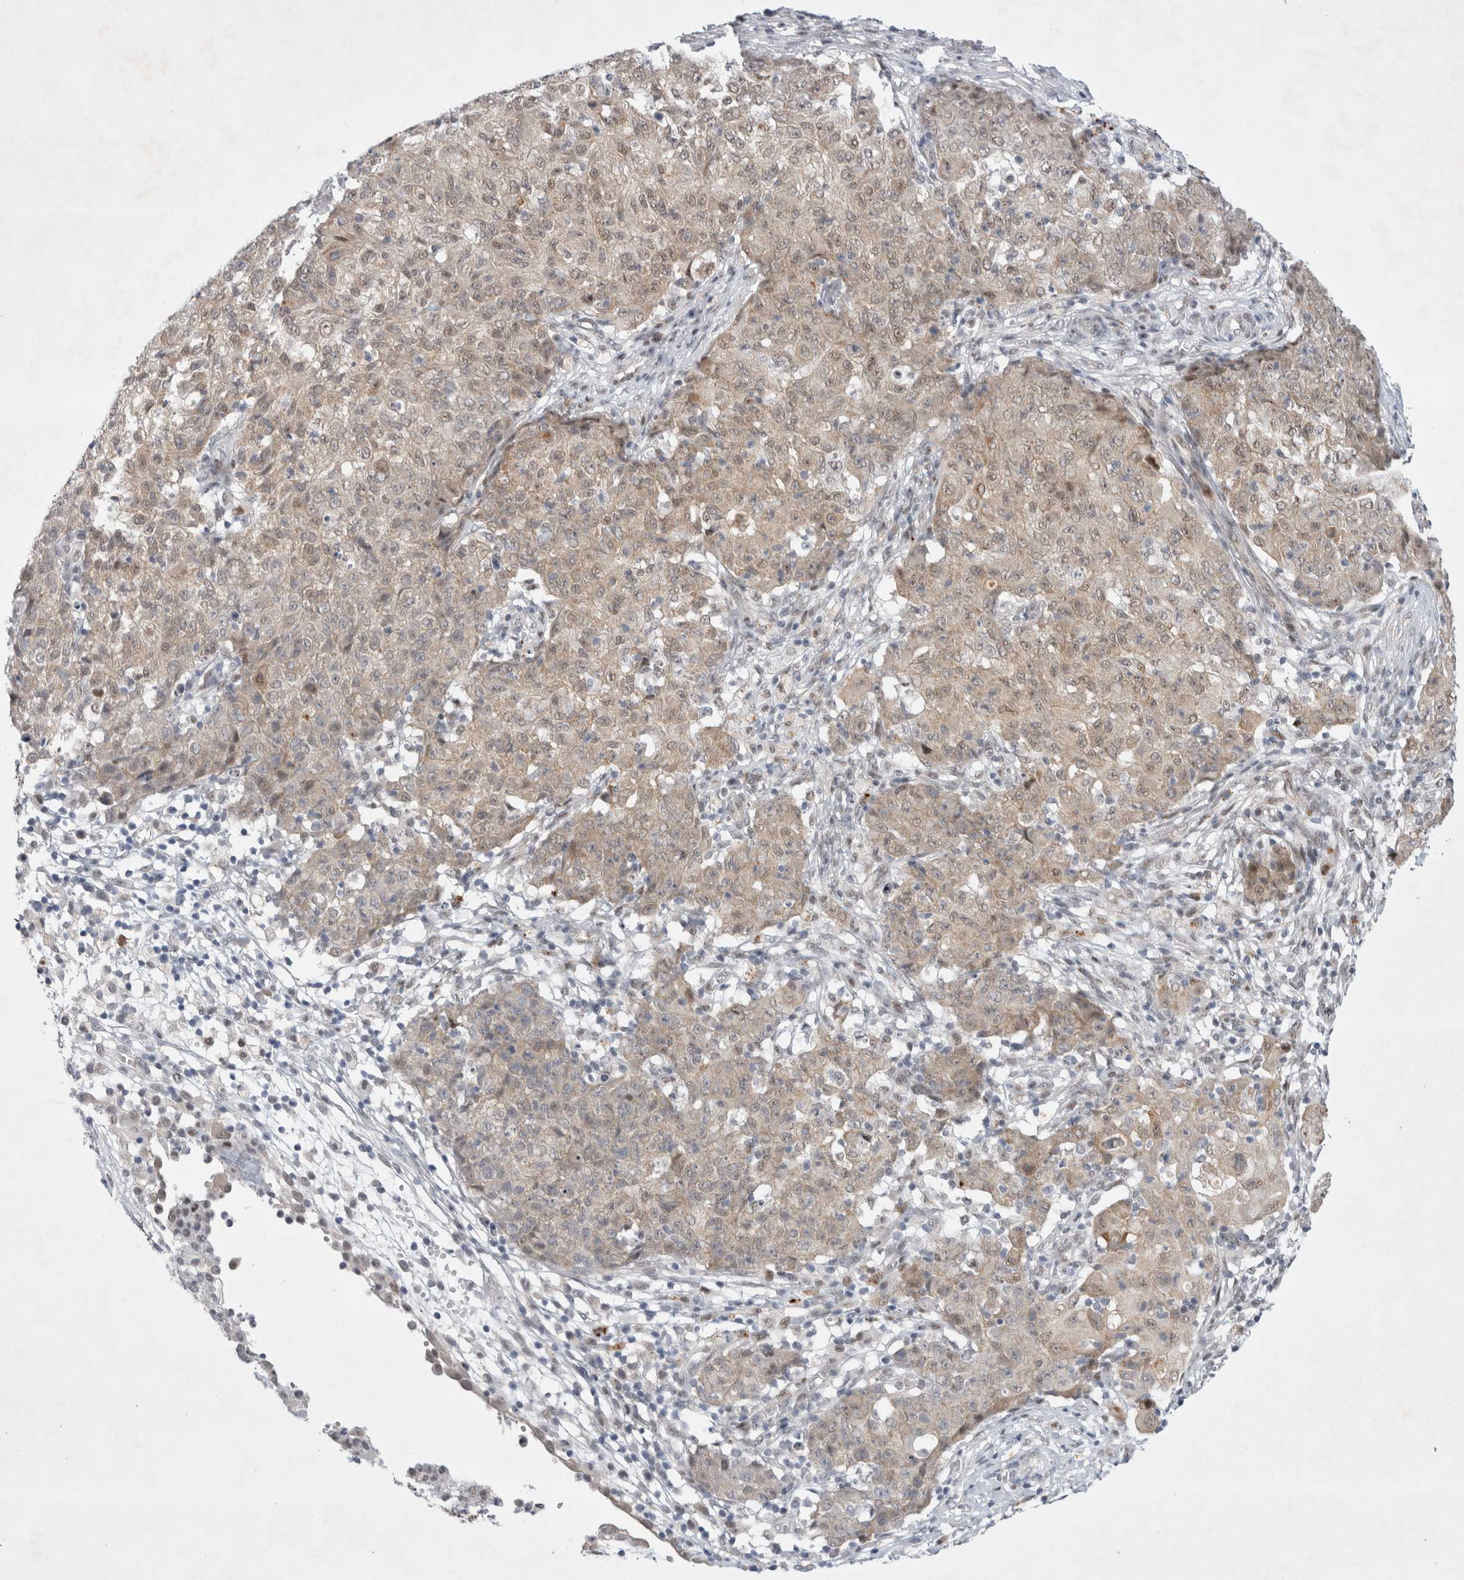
{"staining": {"intensity": "weak", "quantity": ">75%", "location": "cytoplasmic/membranous,nuclear"}, "tissue": "ovarian cancer", "cell_type": "Tumor cells", "image_type": "cancer", "snomed": [{"axis": "morphology", "description": "Carcinoma, endometroid"}, {"axis": "topography", "description": "Ovary"}], "caption": "Immunohistochemical staining of endometroid carcinoma (ovarian) reveals low levels of weak cytoplasmic/membranous and nuclear positivity in about >75% of tumor cells. The protein is stained brown, and the nuclei are stained in blue (DAB IHC with brightfield microscopy, high magnification).", "gene": "WIPF2", "patient": {"sex": "female", "age": 42}}